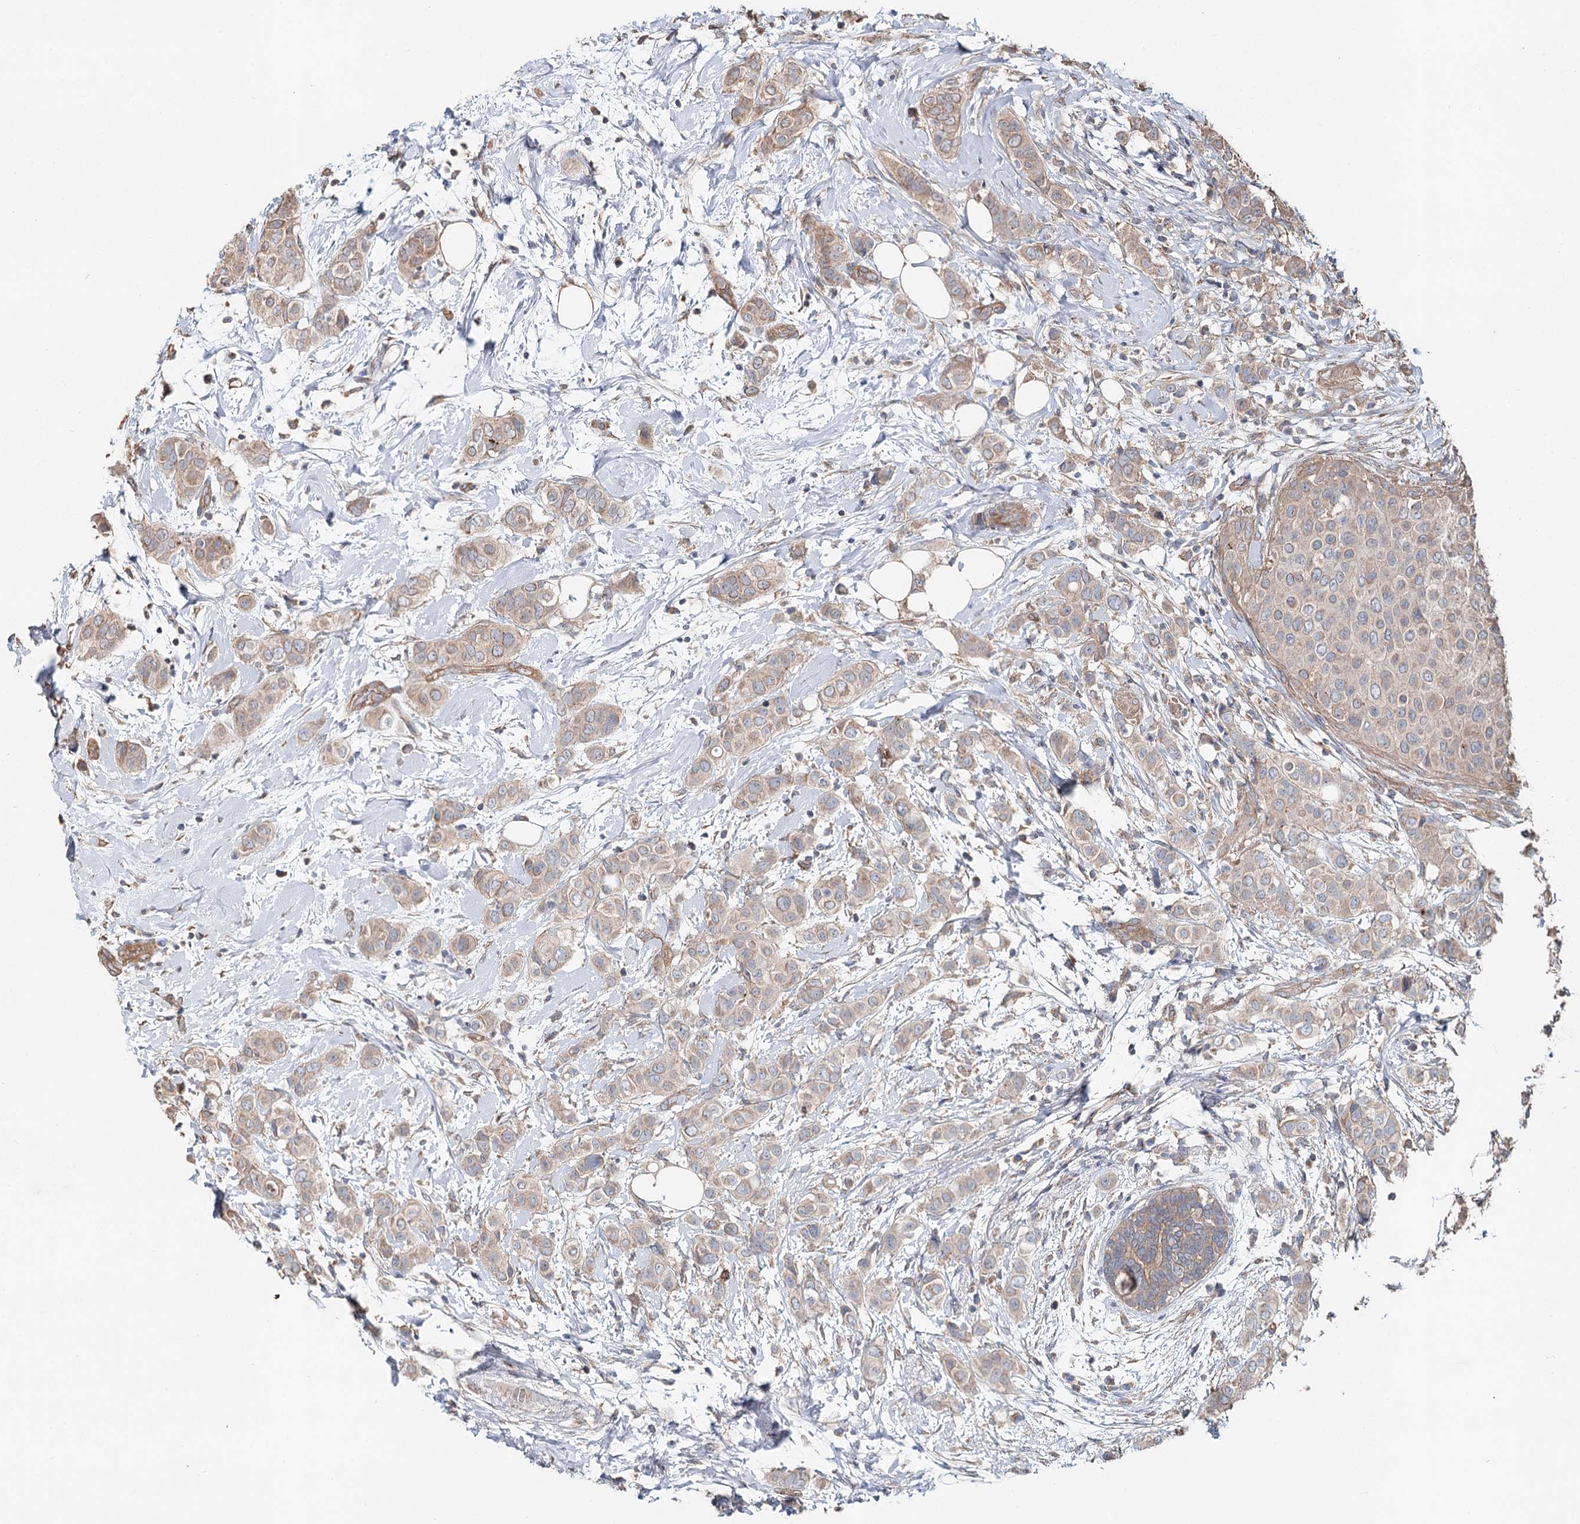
{"staining": {"intensity": "weak", "quantity": "25%-75%", "location": "cytoplasmic/membranous"}, "tissue": "breast cancer", "cell_type": "Tumor cells", "image_type": "cancer", "snomed": [{"axis": "morphology", "description": "Lobular carcinoma"}, {"axis": "topography", "description": "Breast"}], "caption": "Human lobular carcinoma (breast) stained with a brown dye shows weak cytoplasmic/membranous positive positivity in about 25%-75% of tumor cells.", "gene": "SPART", "patient": {"sex": "female", "age": 51}}